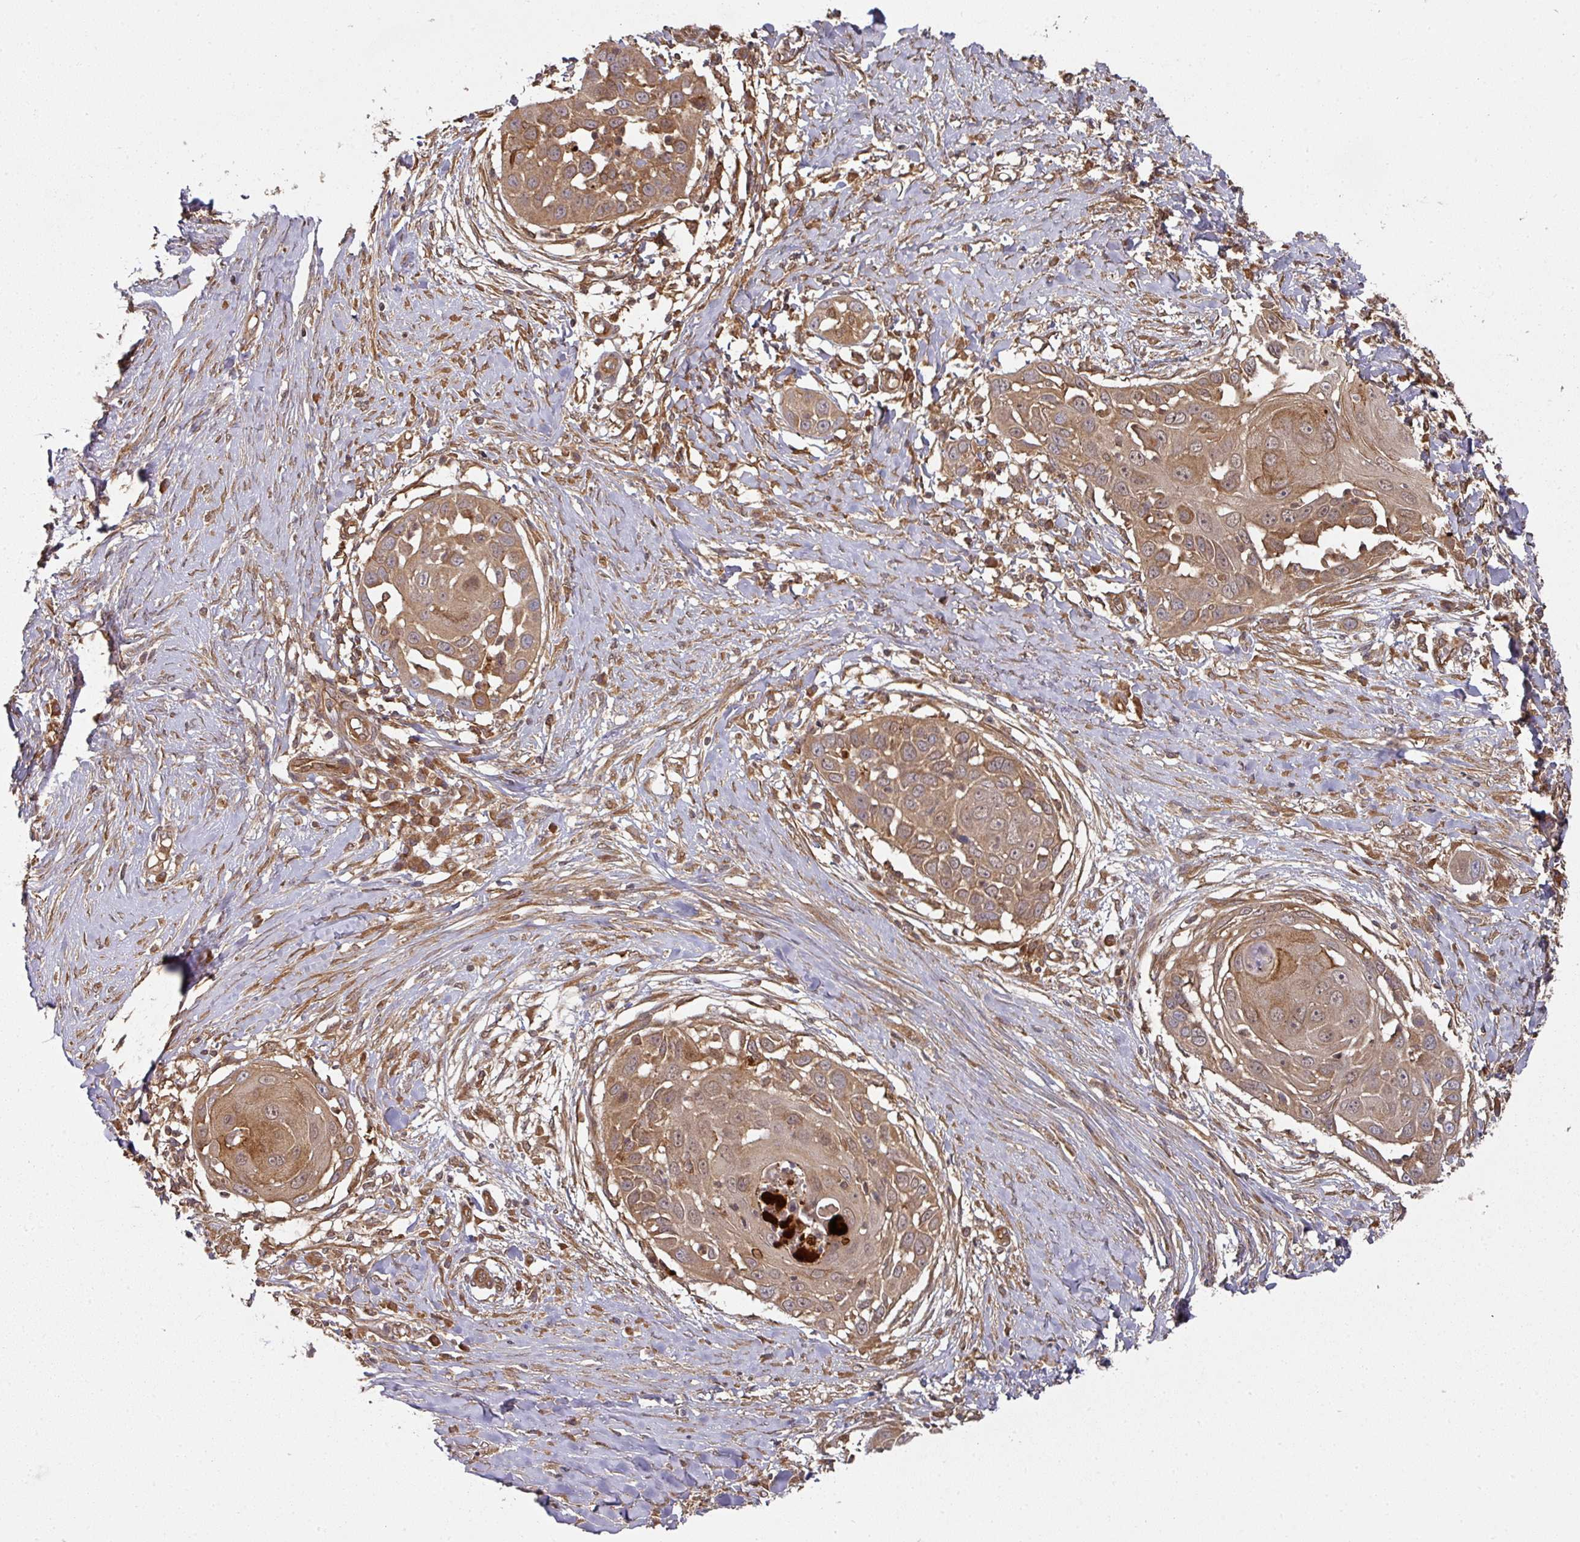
{"staining": {"intensity": "moderate", "quantity": ">75%", "location": "cytoplasmic/membranous"}, "tissue": "skin cancer", "cell_type": "Tumor cells", "image_type": "cancer", "snomed": [{"axis": "morphology", "description": "Squamous cell carcinoma, NOS"}, {"axis": "topography", "description": "Skin"}], "caption": "Squamous cell carcinoma (skin) stained with immunohistochemistry (IHC) reveals moderate cytoplasmic/membranous positivity in approximately >75% of tumor cells. (Stains: DAB (3,3'-diaminobenzidine) in brown, nuclei in blue, Microscopy: brightfield microscopy at high magnification).", "gene": "EIF4EBP2", "patient": {"sex": "female", "age": 44}}